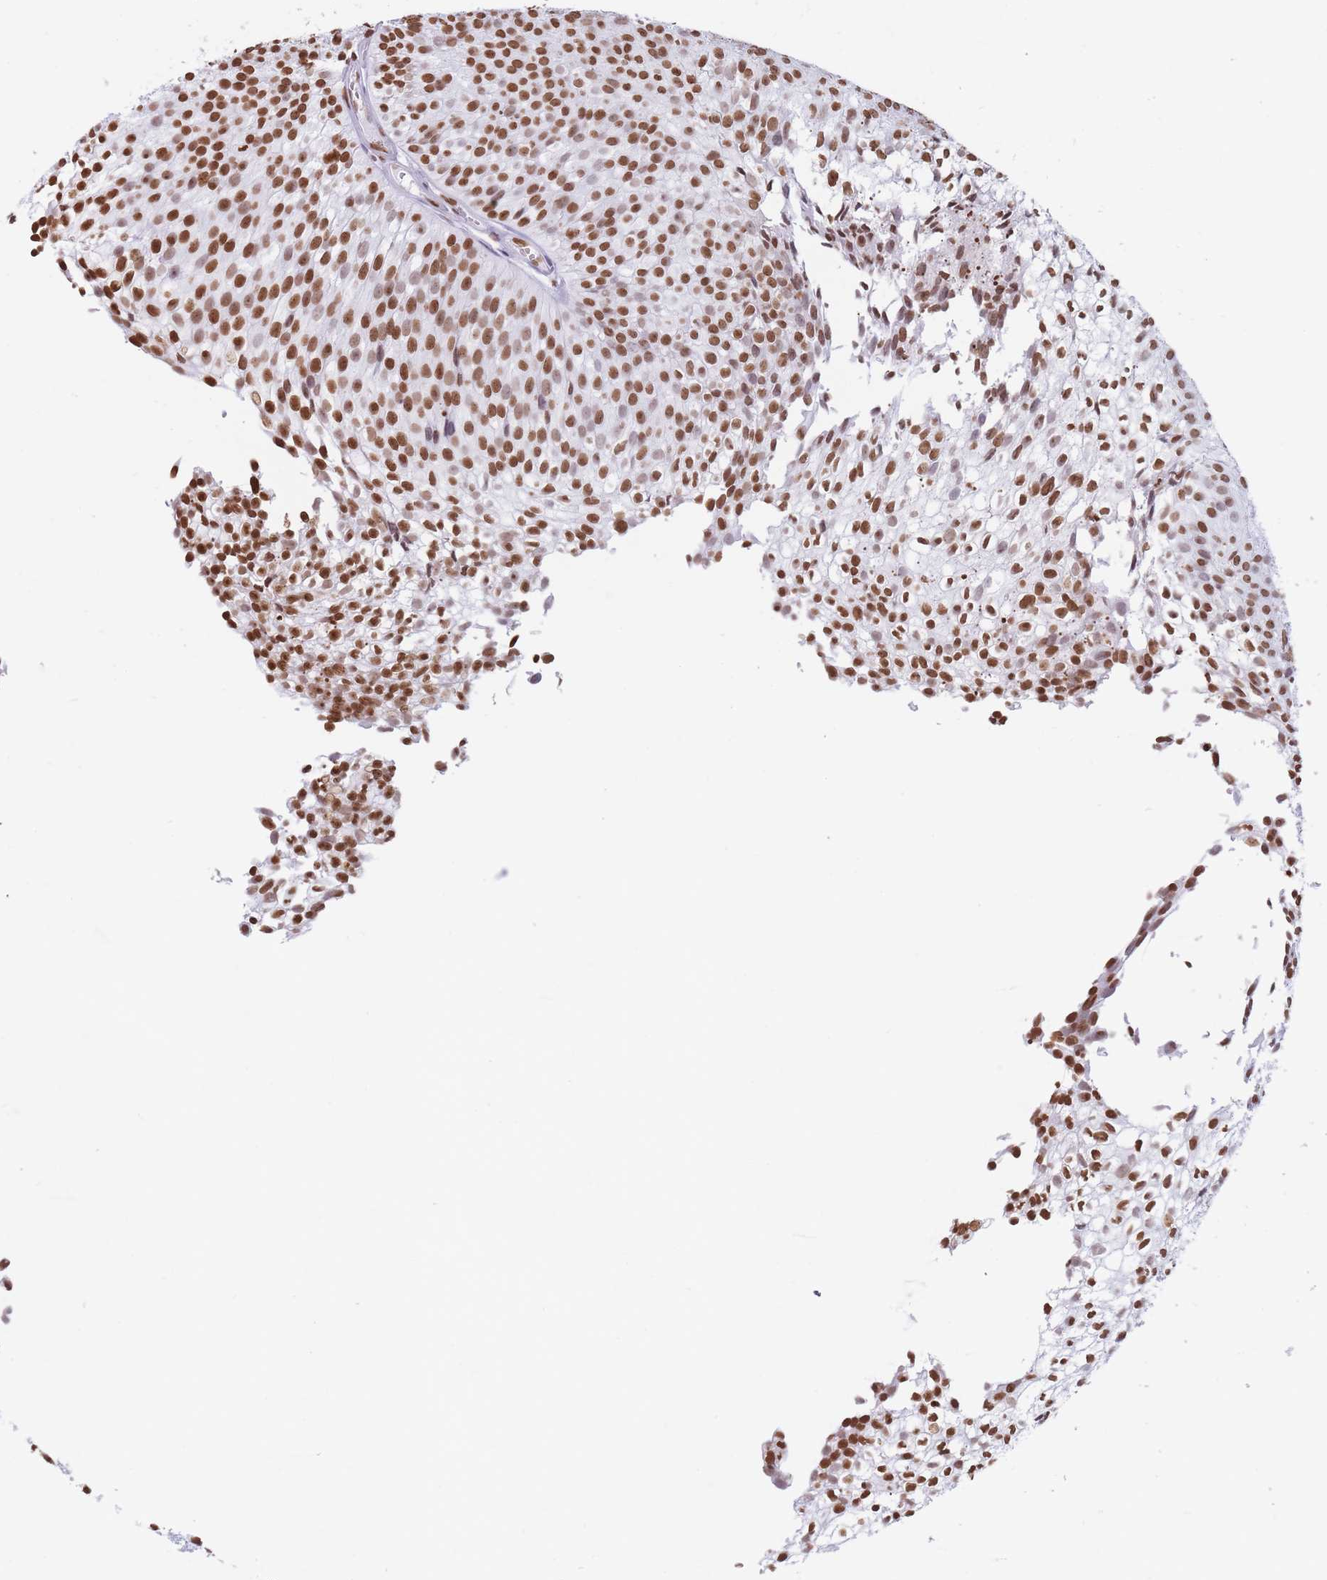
{"staining": {"intensity": "moderate", "quantity": ">75%", "location": "nuclear"}, "tissue": "urothelial cancer", "cell_type": "Tumor cells", "image_type": "cancer", "snomed": [{"axis": "morphology", "description": "Urothelial carcinoma, Low grade"}, {"axis": "topography", "description": "Urinary bladder"}], "caption": "This micrograph reveals low-grade urothelial carcinoma stained with immunohistochemistry to label a protein in brown. The nuclear of tumor cells show moderate positivity for the protein. Nuclei are counter-stained blue.", "gene": "RYK", "patient": {"sex": "male", "age": 91}}